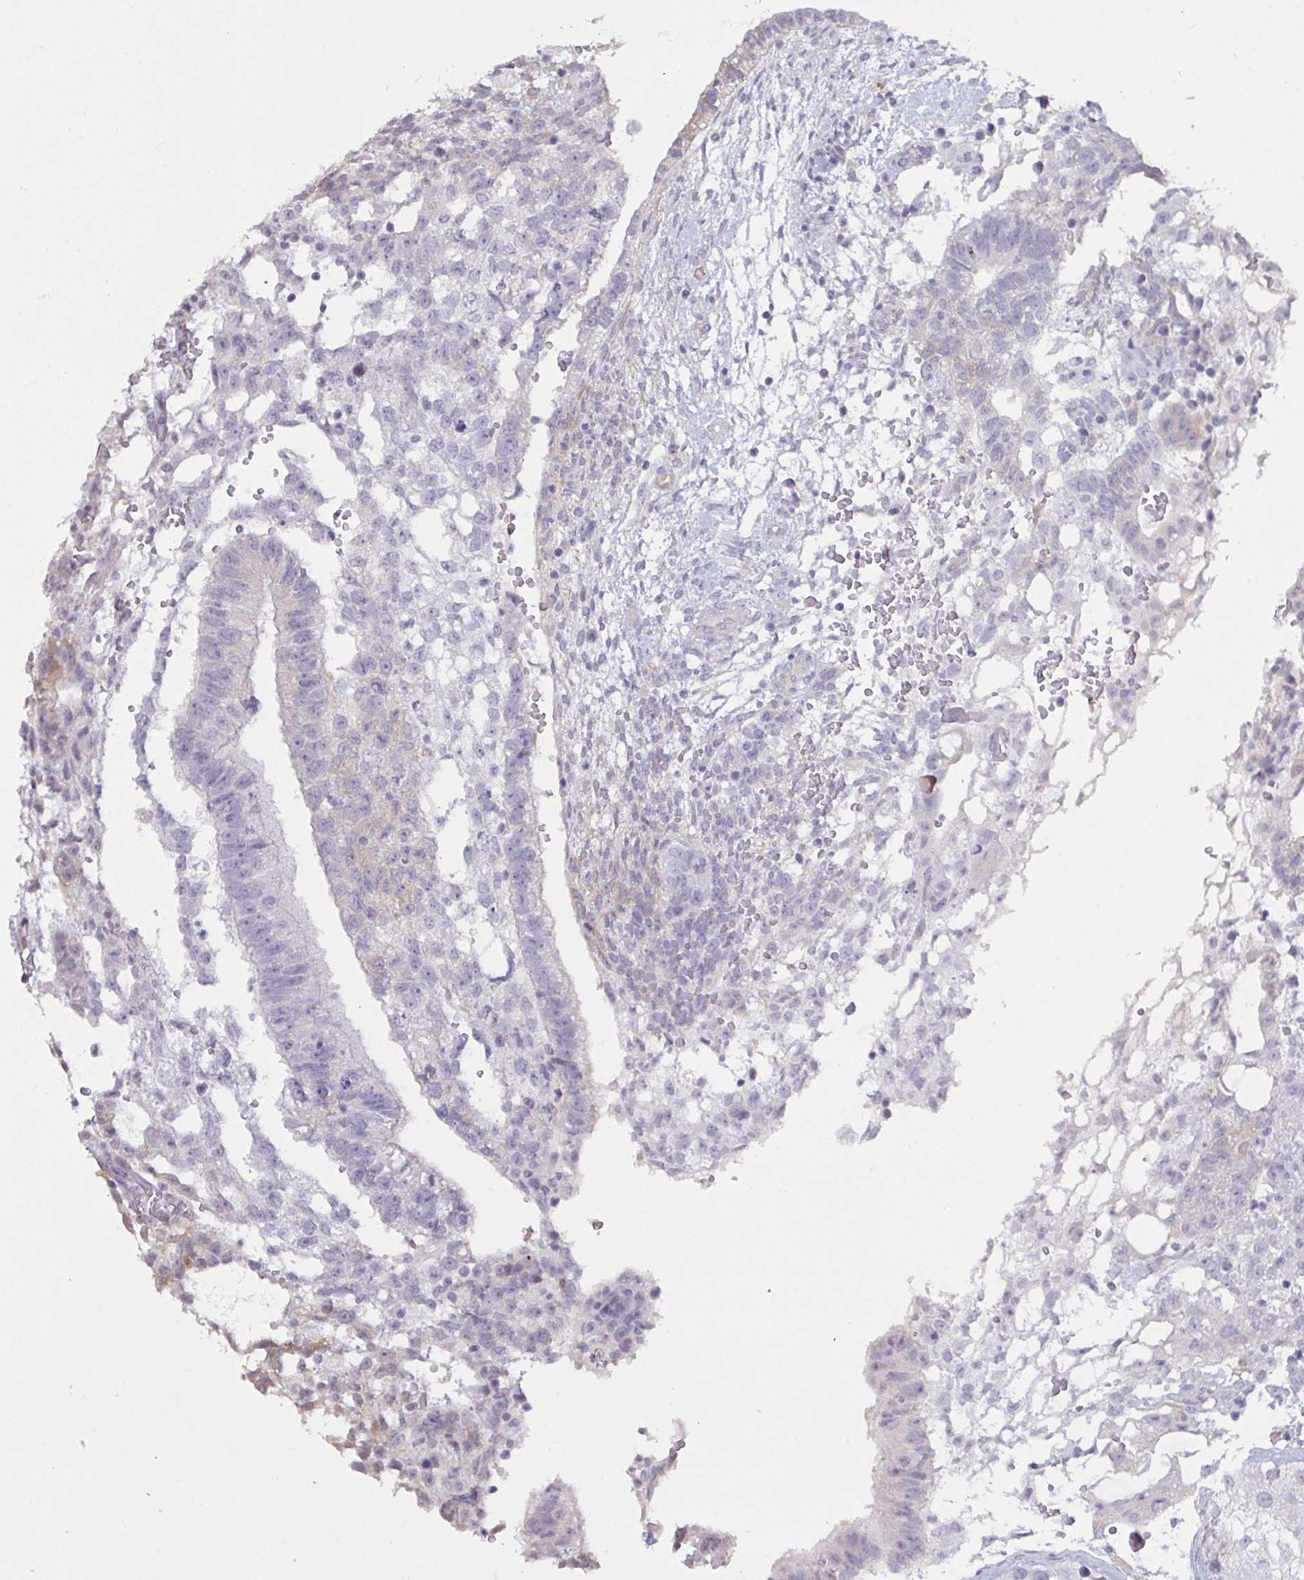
{"staining": {"intensity": "negative", "quantity": "none", "location": "none"}, "tissue": "testis cancer", "cell_type": "Tumor cells", "image_type": "cancer", "snomed": [{"axis": "morphology", "description": "Normal tissue, NOS"}, {"axis": "morphology", "description": "Carcinoma, Embryonal, NOS"}, {"axis": "topography", "description": "Testis"}], "caption": "DAB (3,3'-diaminobenzidine) immunohistochemical staining of testis cancer (embryonal carcinoma) shows no significant expression in tumor cells.", "gene": "TBC1D4", "patient": {"sex": "male", "age": 32}}